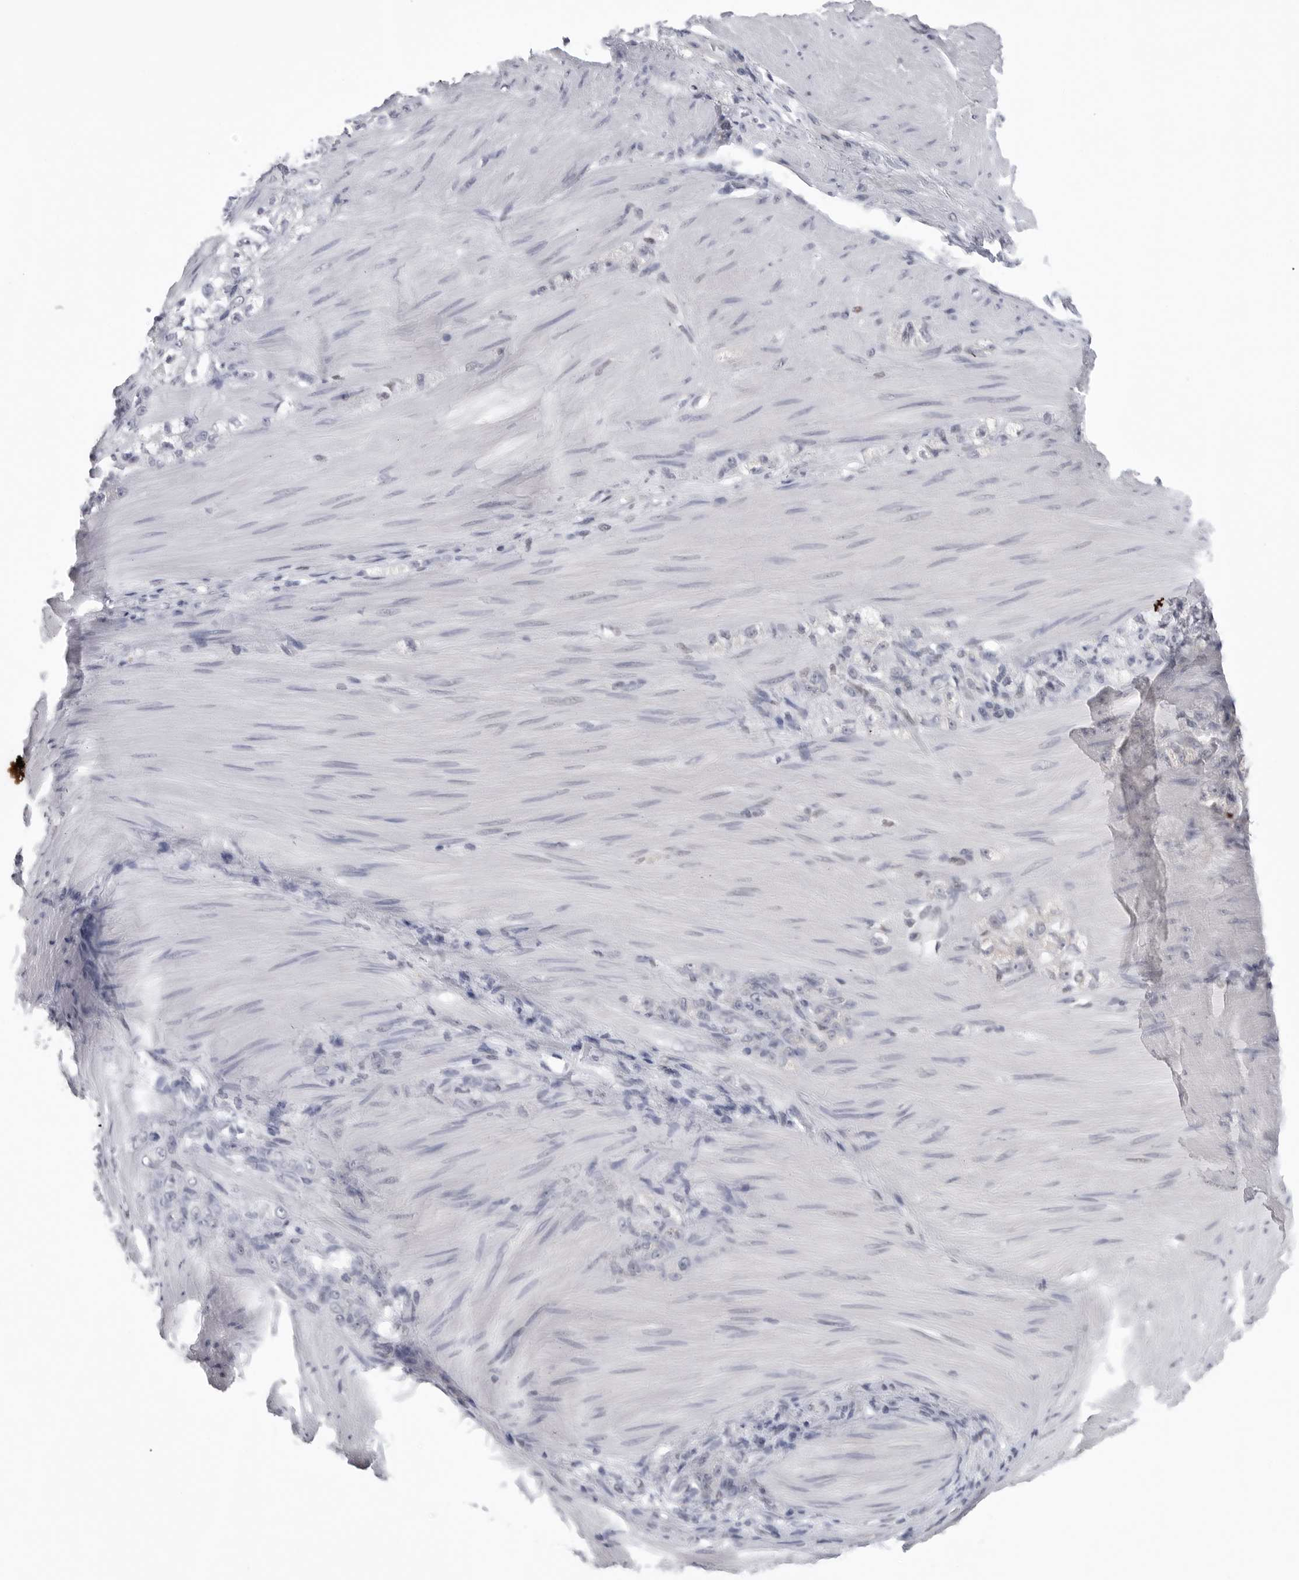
{"staining": {"intensity": "negative", "quantity": "none", "location": "none"}, "tissue": "stomach cancer", "cell_type": "Tumor cells", "image_type": "cancer", "snomed": [{"axis": "morphology", "description": "Normal tissue, NOS"}, {"axis": "morphology", "description": "Adenocarcinoma, NOS"}, {"axis": "topography", "description": "Stomach"}], "caption": "This photomicrograph is of stomach adenocarcinoma stained with IHC to label a protein in brown with the nuclei are counter-stained blue. There is no expression in tumor cells.", "gene": "NECTIN1", "patient": {"sex": "male", "age": 82}}